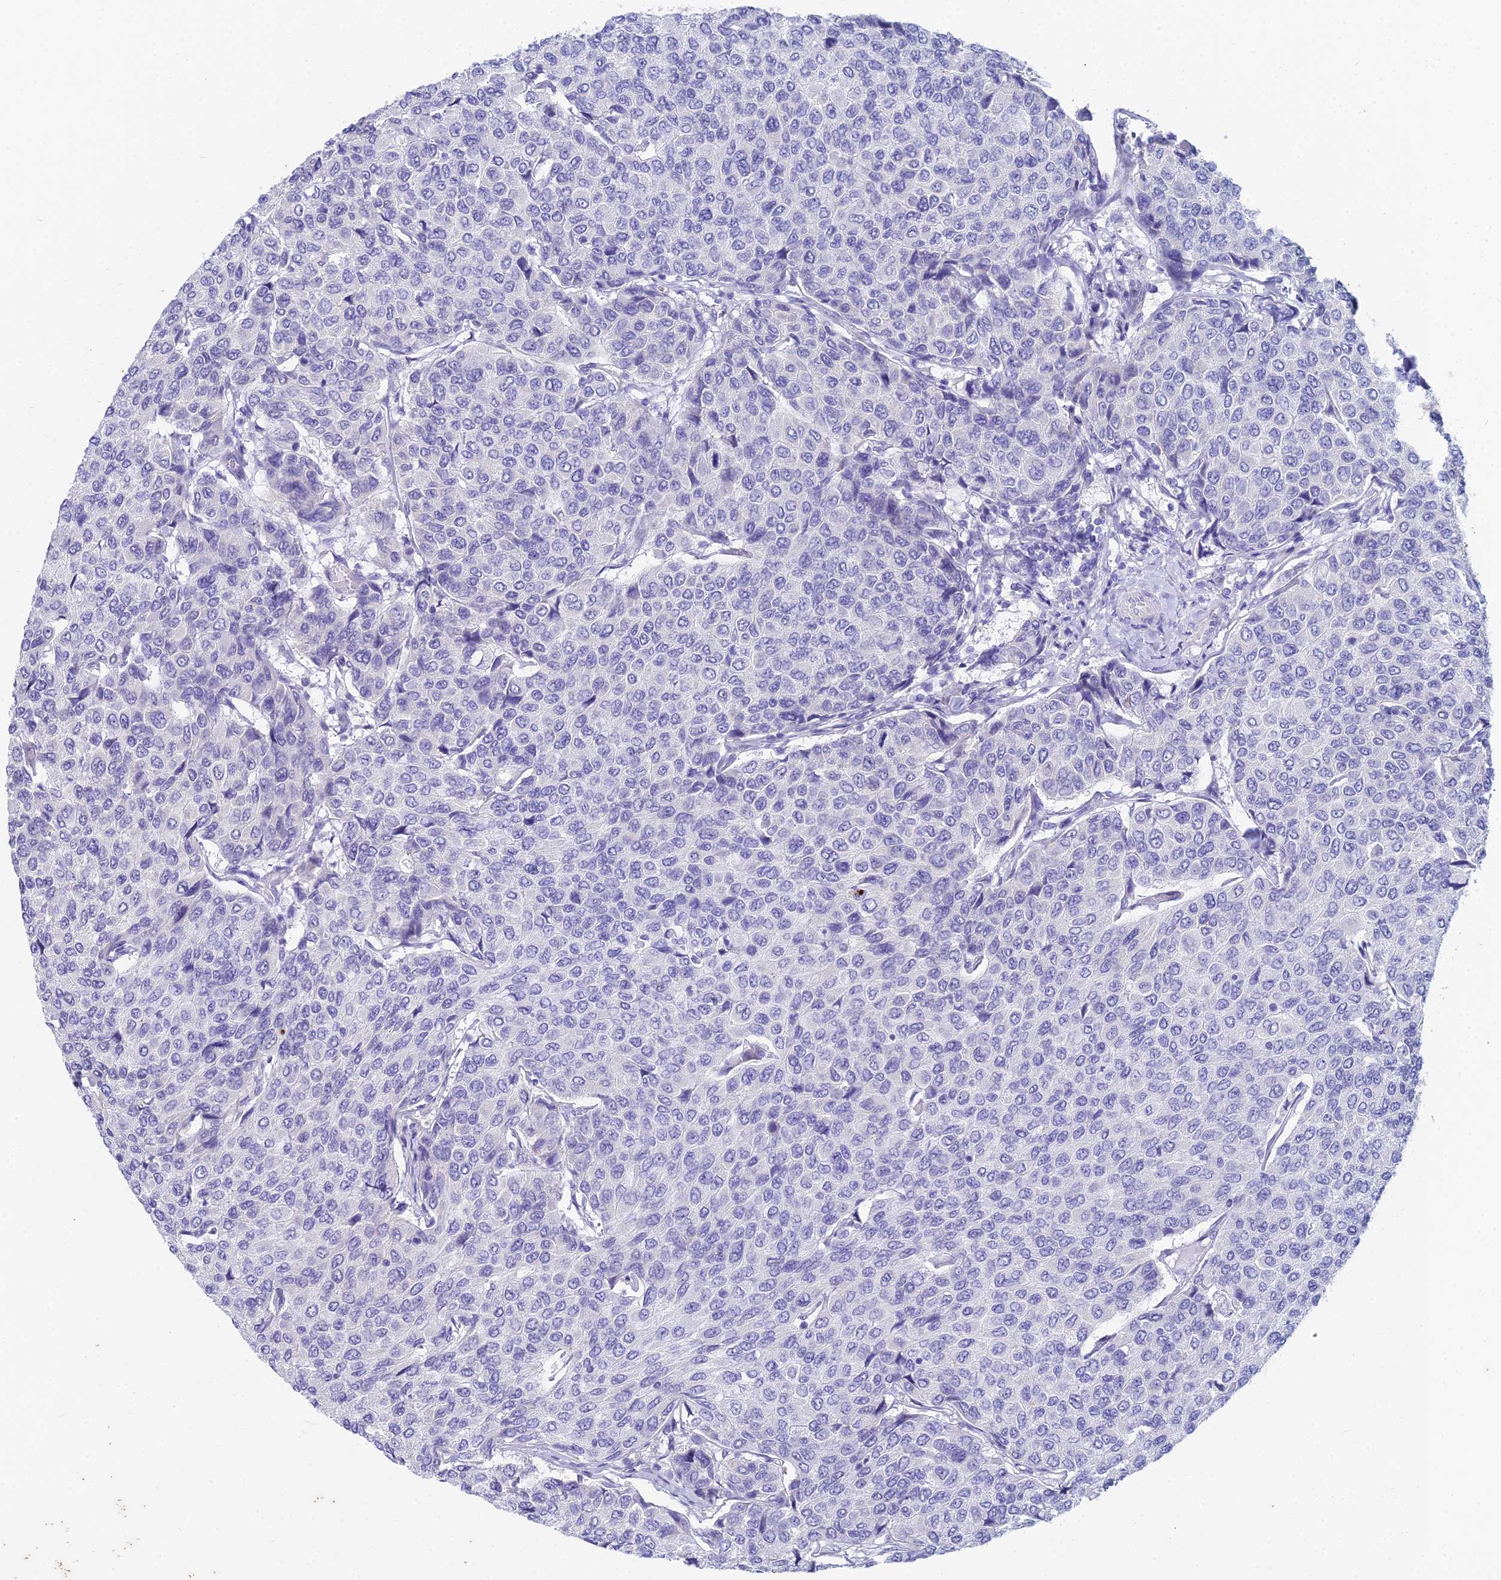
{"staining": {"intensity": "negative", "quantity": "none", "location": "none"}, "tissue": "breast cancer", "cell_type": "Tumor cells", "image_type": "cancer", "snomed": [{"axis": "morphology", "description": "Duct carcinoma"}, {"axis": "topography", "description": "Breast"}], "caption": "High magnification brightfield microscopy of breast intraductal carcinoma stained with DAB (3,3'-diaminobenzidine) (brown) and counterstained with hematoxylin (blue): tumor cells show no significant expression. (Stains: DAB IHC with hematoxylin counter stain, Microscopy: brightfield microscopy at high magnification).", "gene": "EEF2KMT", "patient": {"sex": "female", "age": 55}}